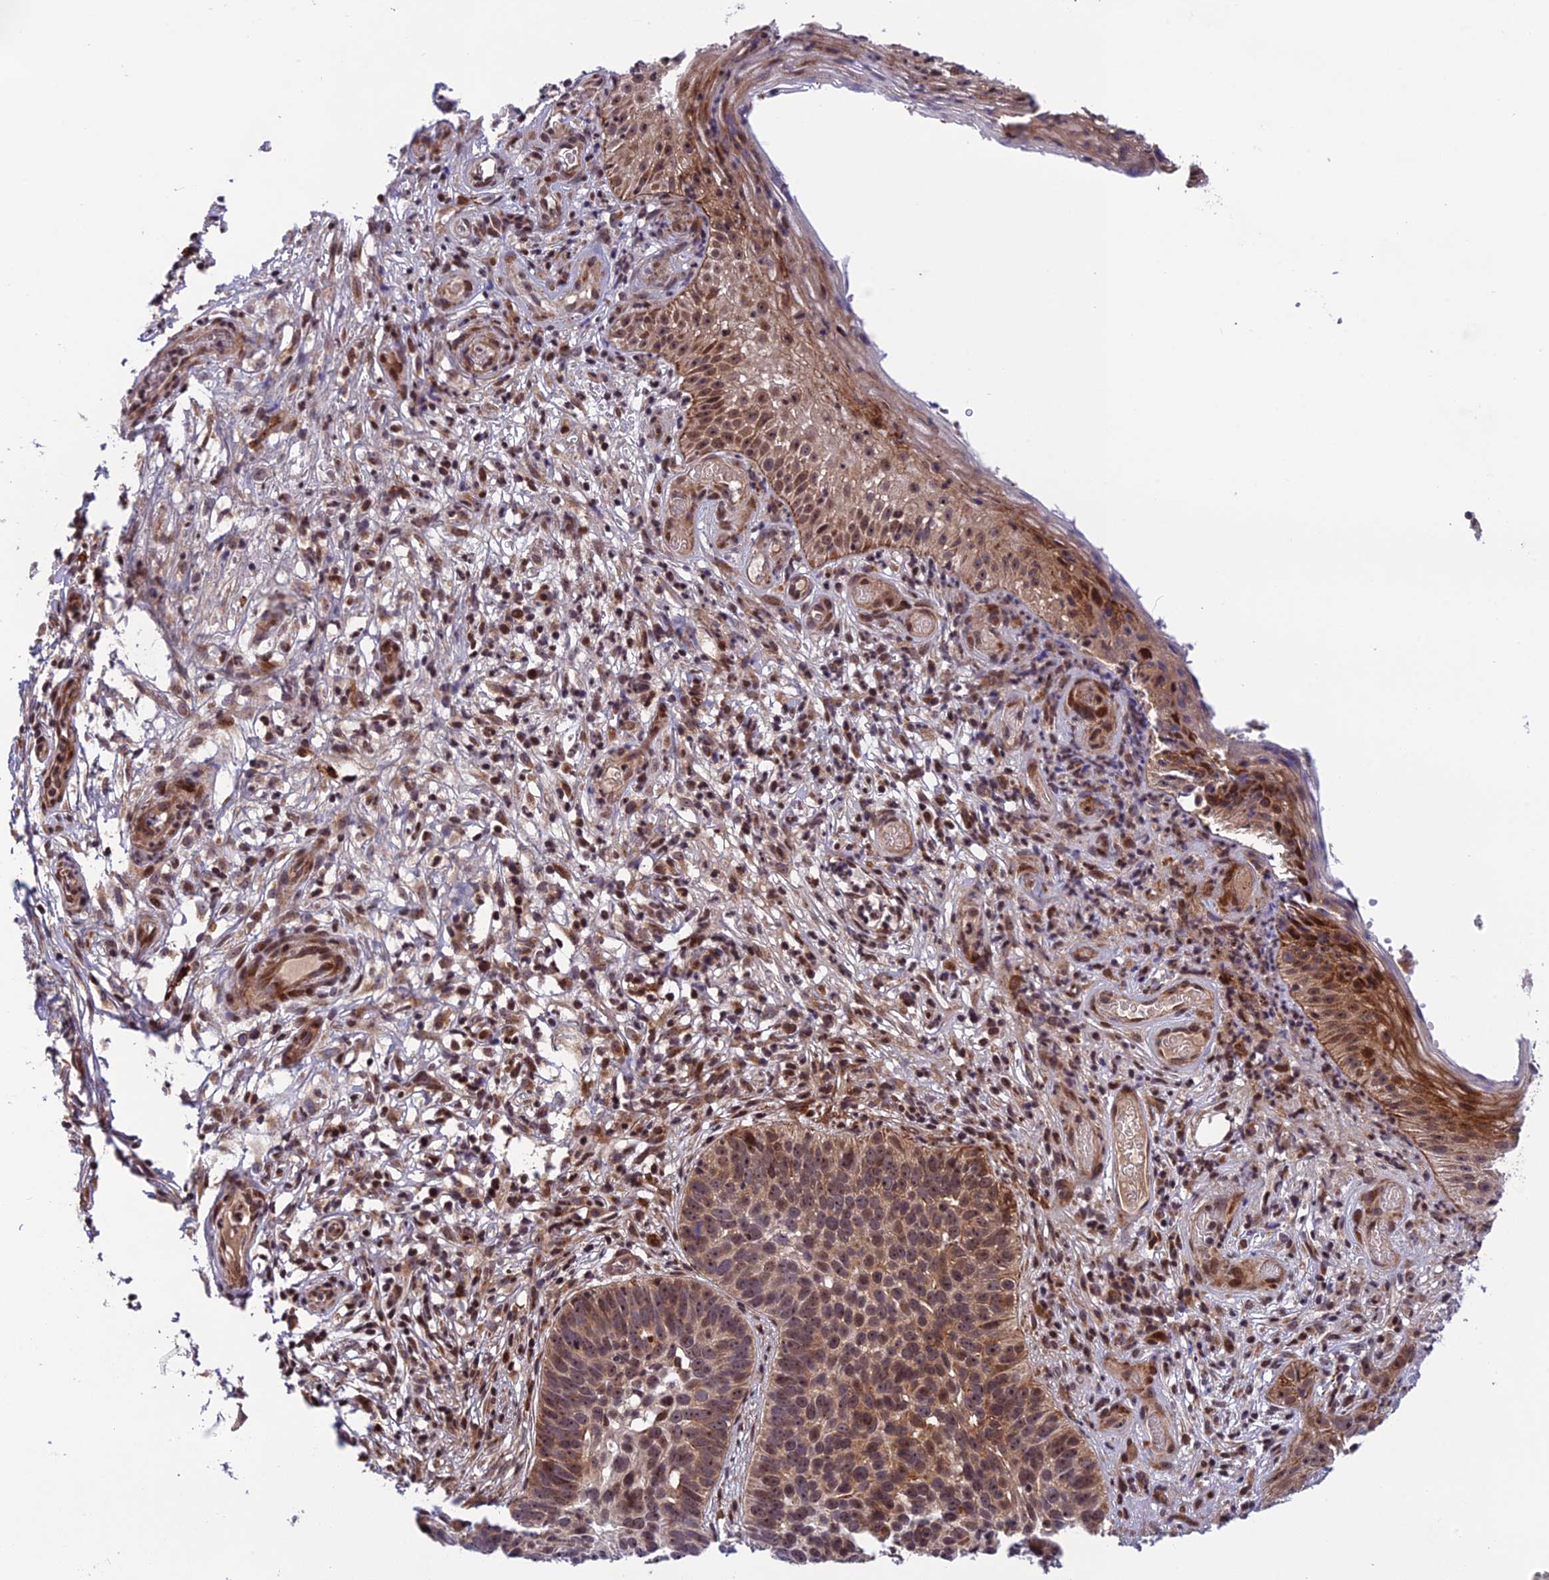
{"staining": {"intensity": "moderate", "quantity": ">75%", "location": "cytoplasmic/membranous,nuclear"}, "tissue": "skin cancer", "cell_type": "Tumor cells", "image_type": "cancer", "snomed": [{"axis": "morphology", "description": "Basal cell carcinoma"}, {"axis": "topography", "description": "Skin"}], "caption": "Tumor cells demonstrate moderate cytoplasmic/membranous and nuclear staining in about >75% of cells in skin cancer.", "gene": "SMIM7", "patient": {"sex": "male", "age": 89}}